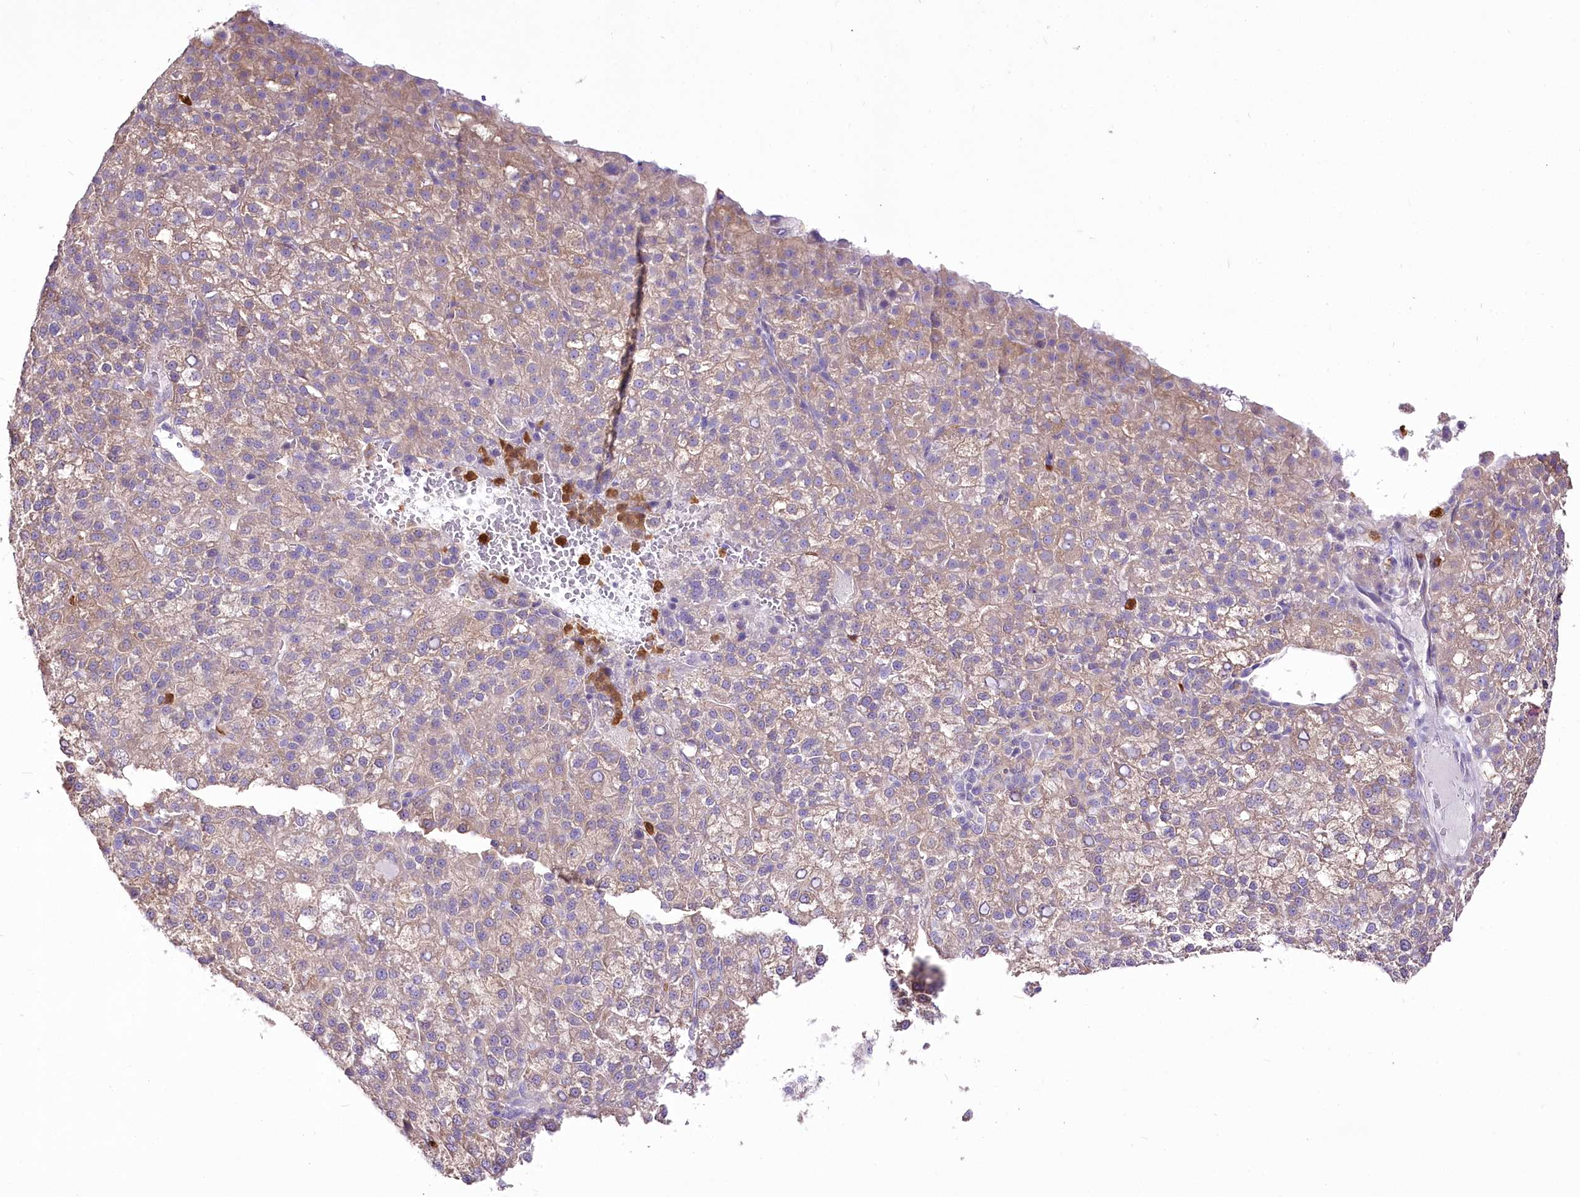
{"staining": {"intensity": "weak", "quantity": "25%-75%", "location": "cytoplasmic/membranous"}, "tissue": "liver cancer", "cell_type": "Tumor cells", "image_type": "cancer", "snomed": [{"axis": "morphology", "description": "Carcinoma, Hepatocellular, NOS"}, {"axis": "topography", "description": "Liver"}], "caption": "Immunohistochemical staining of liver cancer demonstrates weak cytoplasmic/membranous protein staining in approximately 25%-75% of tumor cells. (DAB (3,3'-diaminobenzidine) = brown stain, brightfield microscopy at high magnification).", "gene": "DPYD", "patient": {"sex": "female", "age": 58}}